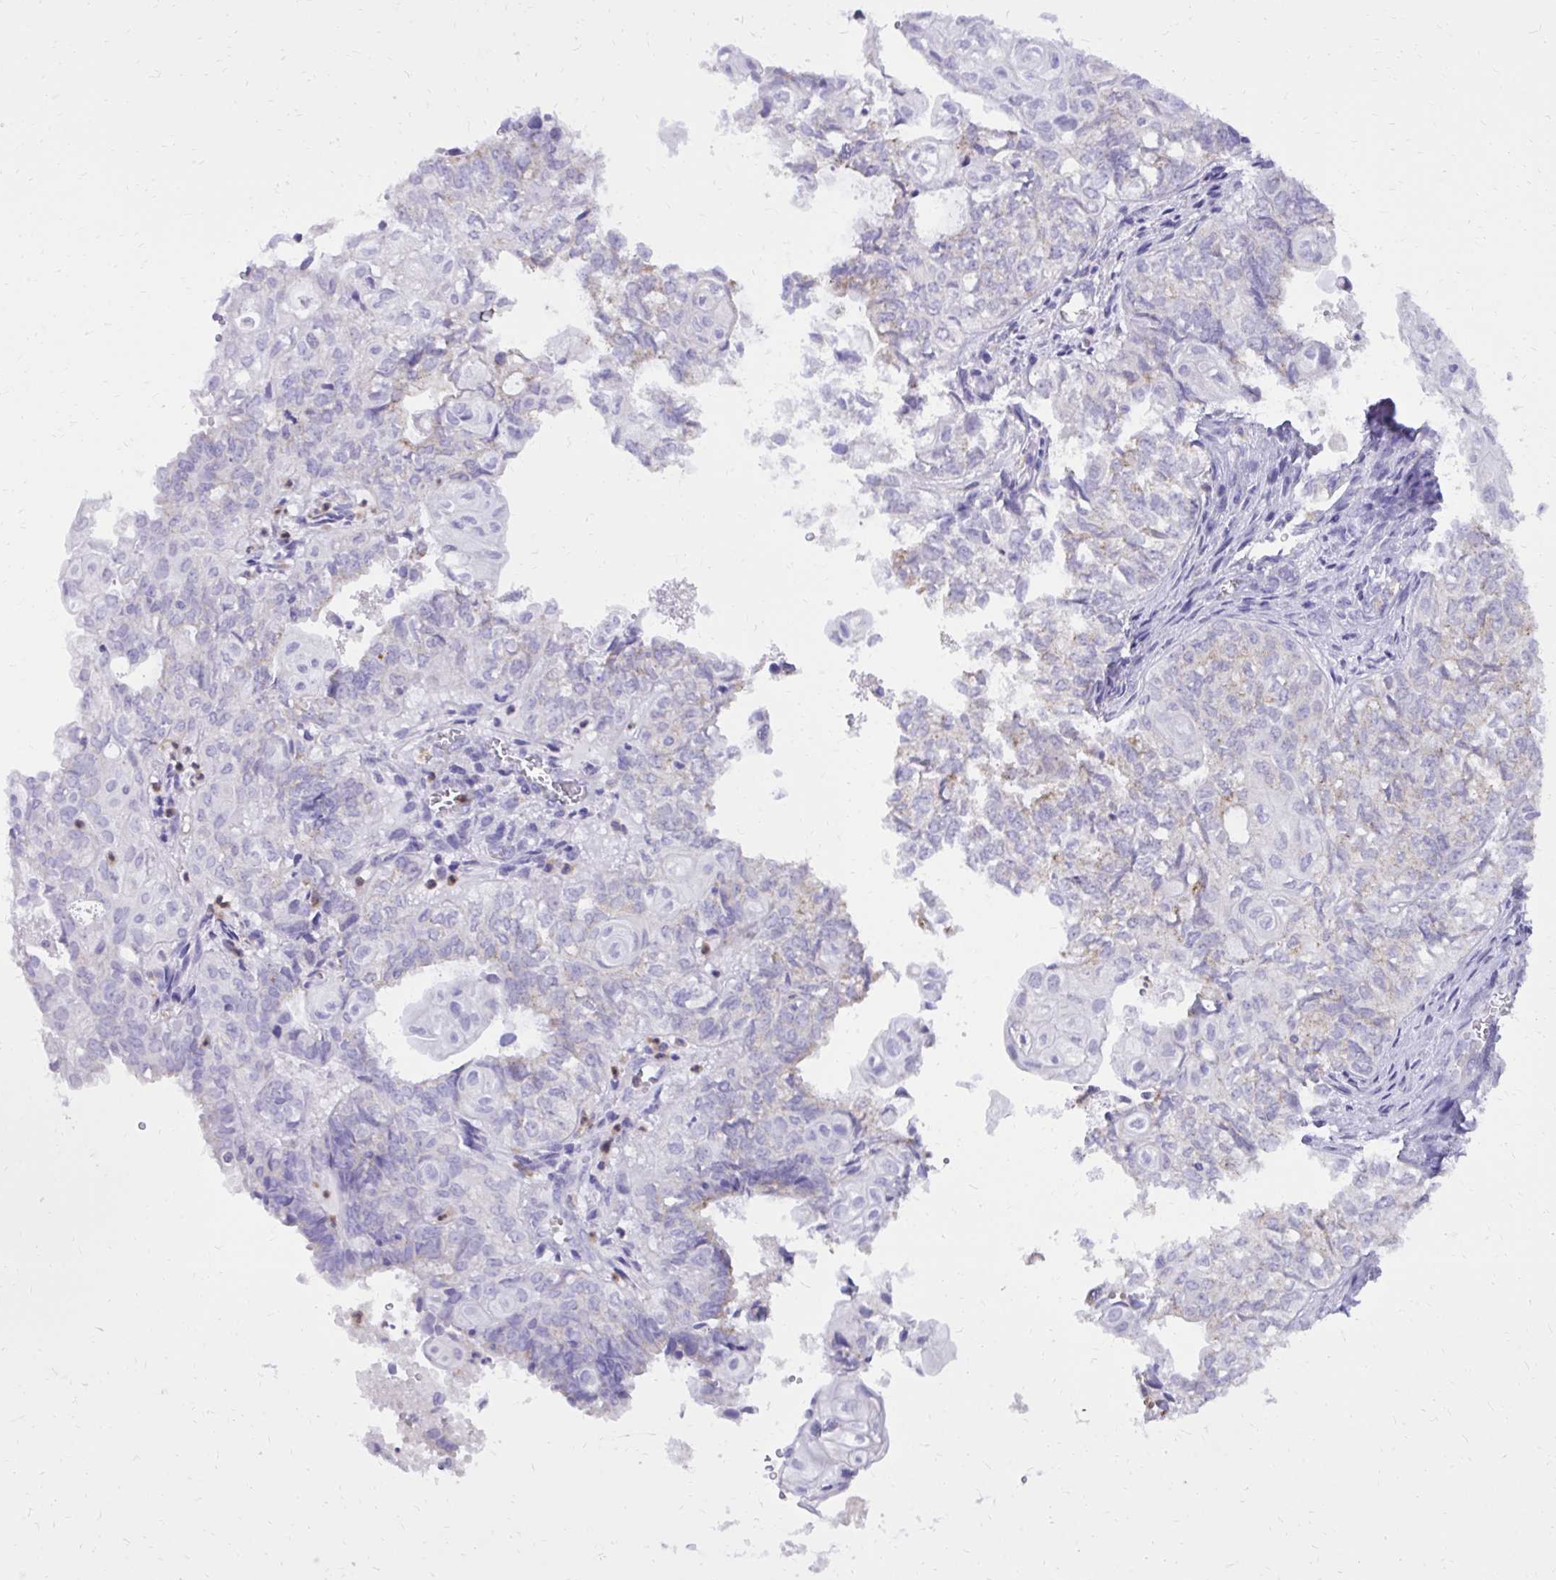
{"staining": {"intensity": "weak", "quantity": "<25%", "location": "cytoplasmic/membranous"}, "tissue": "ovarian cancer", "cell_type": "Tumor cells", "image_type": "cancer", "snomed": [{"axis": "morphology", "description": "Carcinoma, endometroid"}, {"axis": "topography", "description": "Ovary"}], "caption": "High power microscopy micrograph of an IHC photomicrograph of endometroid carcinoma (ovarian), revealing no significant positivity in tumor cells. The staining was performed using DAB to visualize the protein expression in brown, while the nuclei were stained in blue with hematoxylin (Magnification: 20x).", "gene": "CAT", "patient": {"sex": "female", "age": 64}}